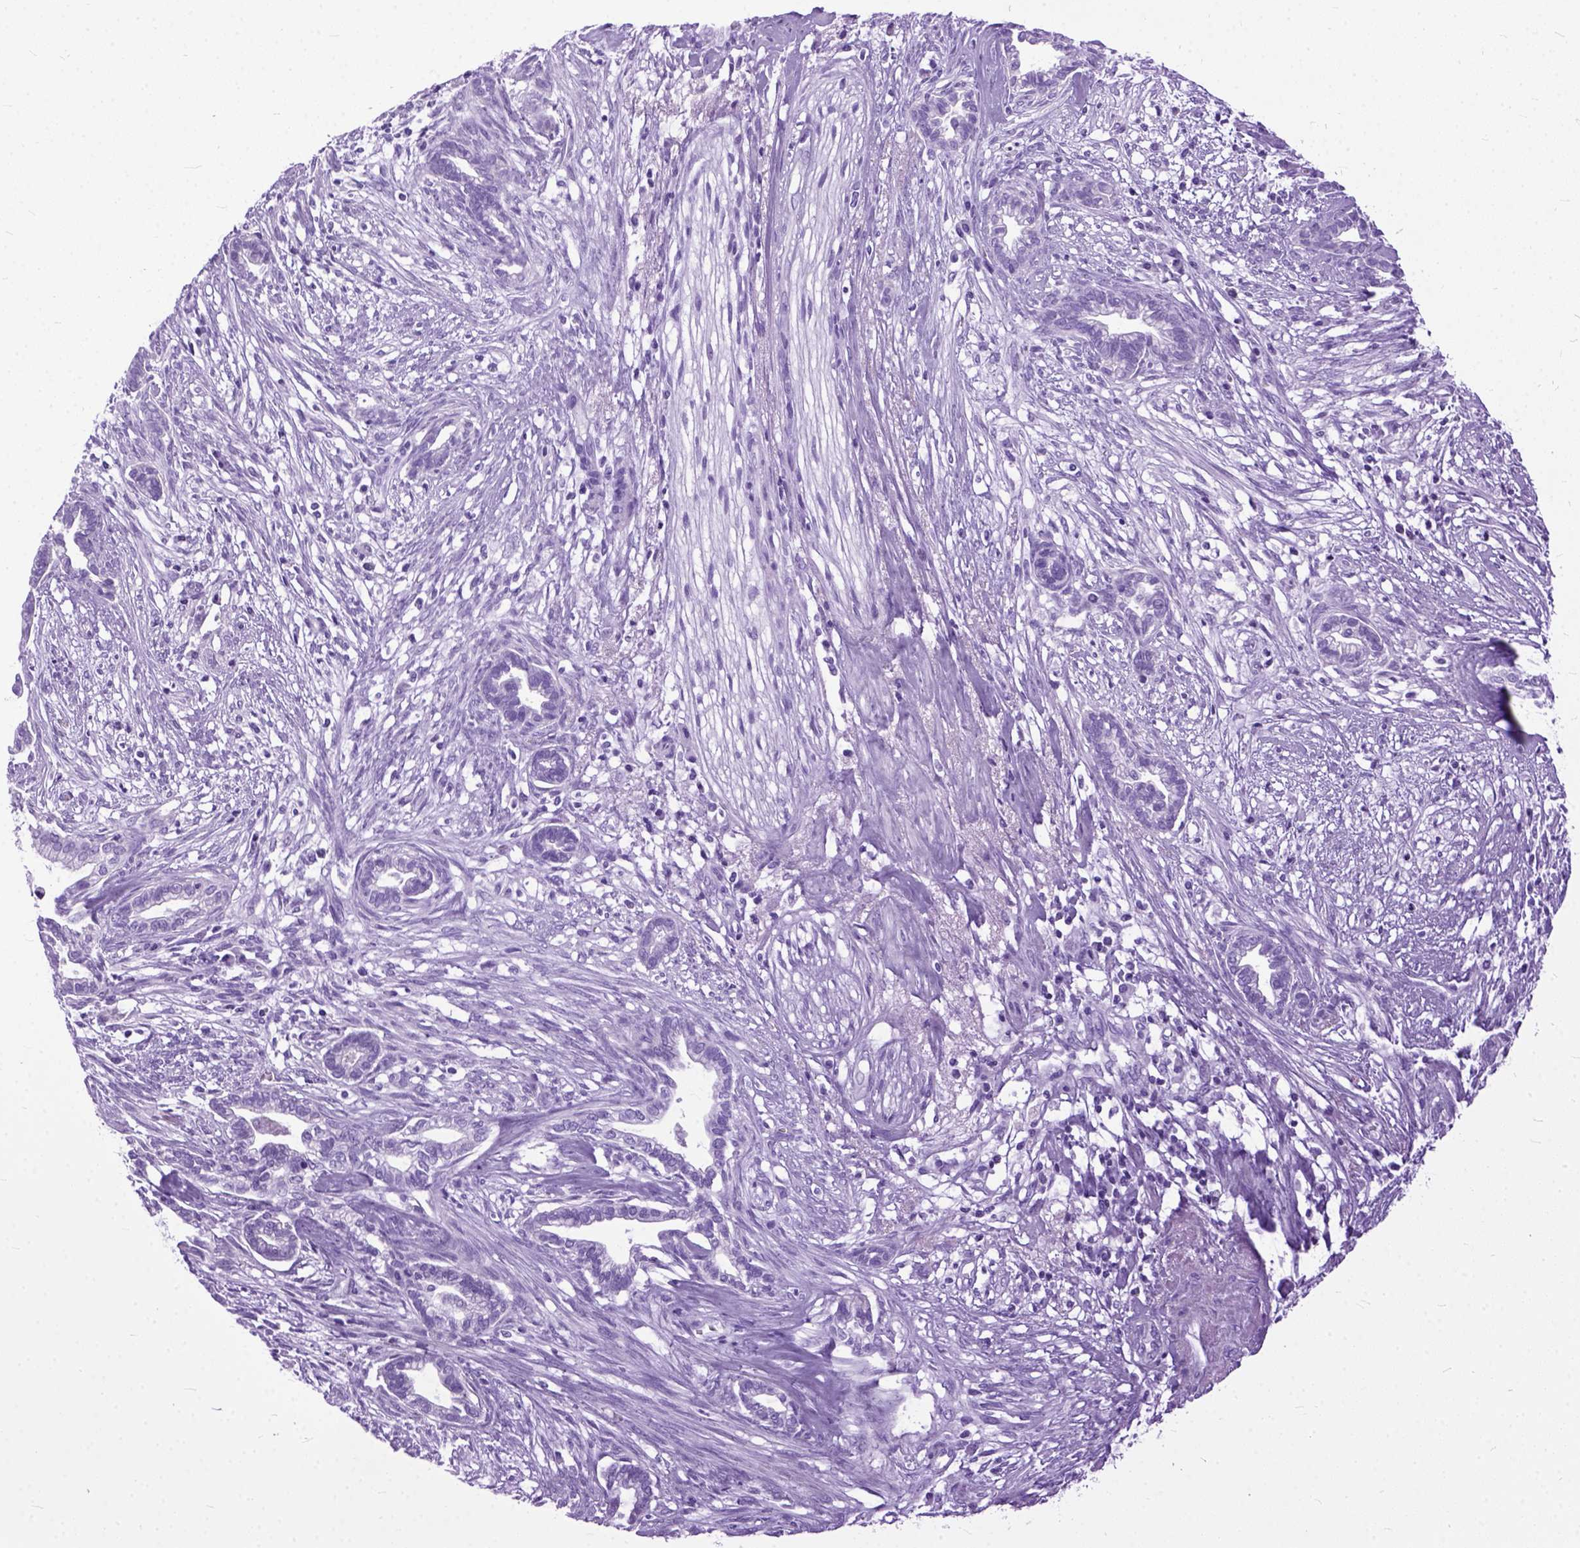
{"staining": {"intensity": "negative", "quantity": "none", "location": "none"}, "tissue": "cervical cancer", "cell_type": "Tumor cells", "image_type": "cancer", "snomed": [{"axis": "morphology", "description": "Adenocarcinoma, NOS"}, {"axis": "topography", "description": "Cervix"}], "caption": "The micrograph reveals no staining of tumor cells in cervical cancer (adenocarcinoma).", "gene": "GNGT1", "patient": {"sex": "female", "age": 62}}